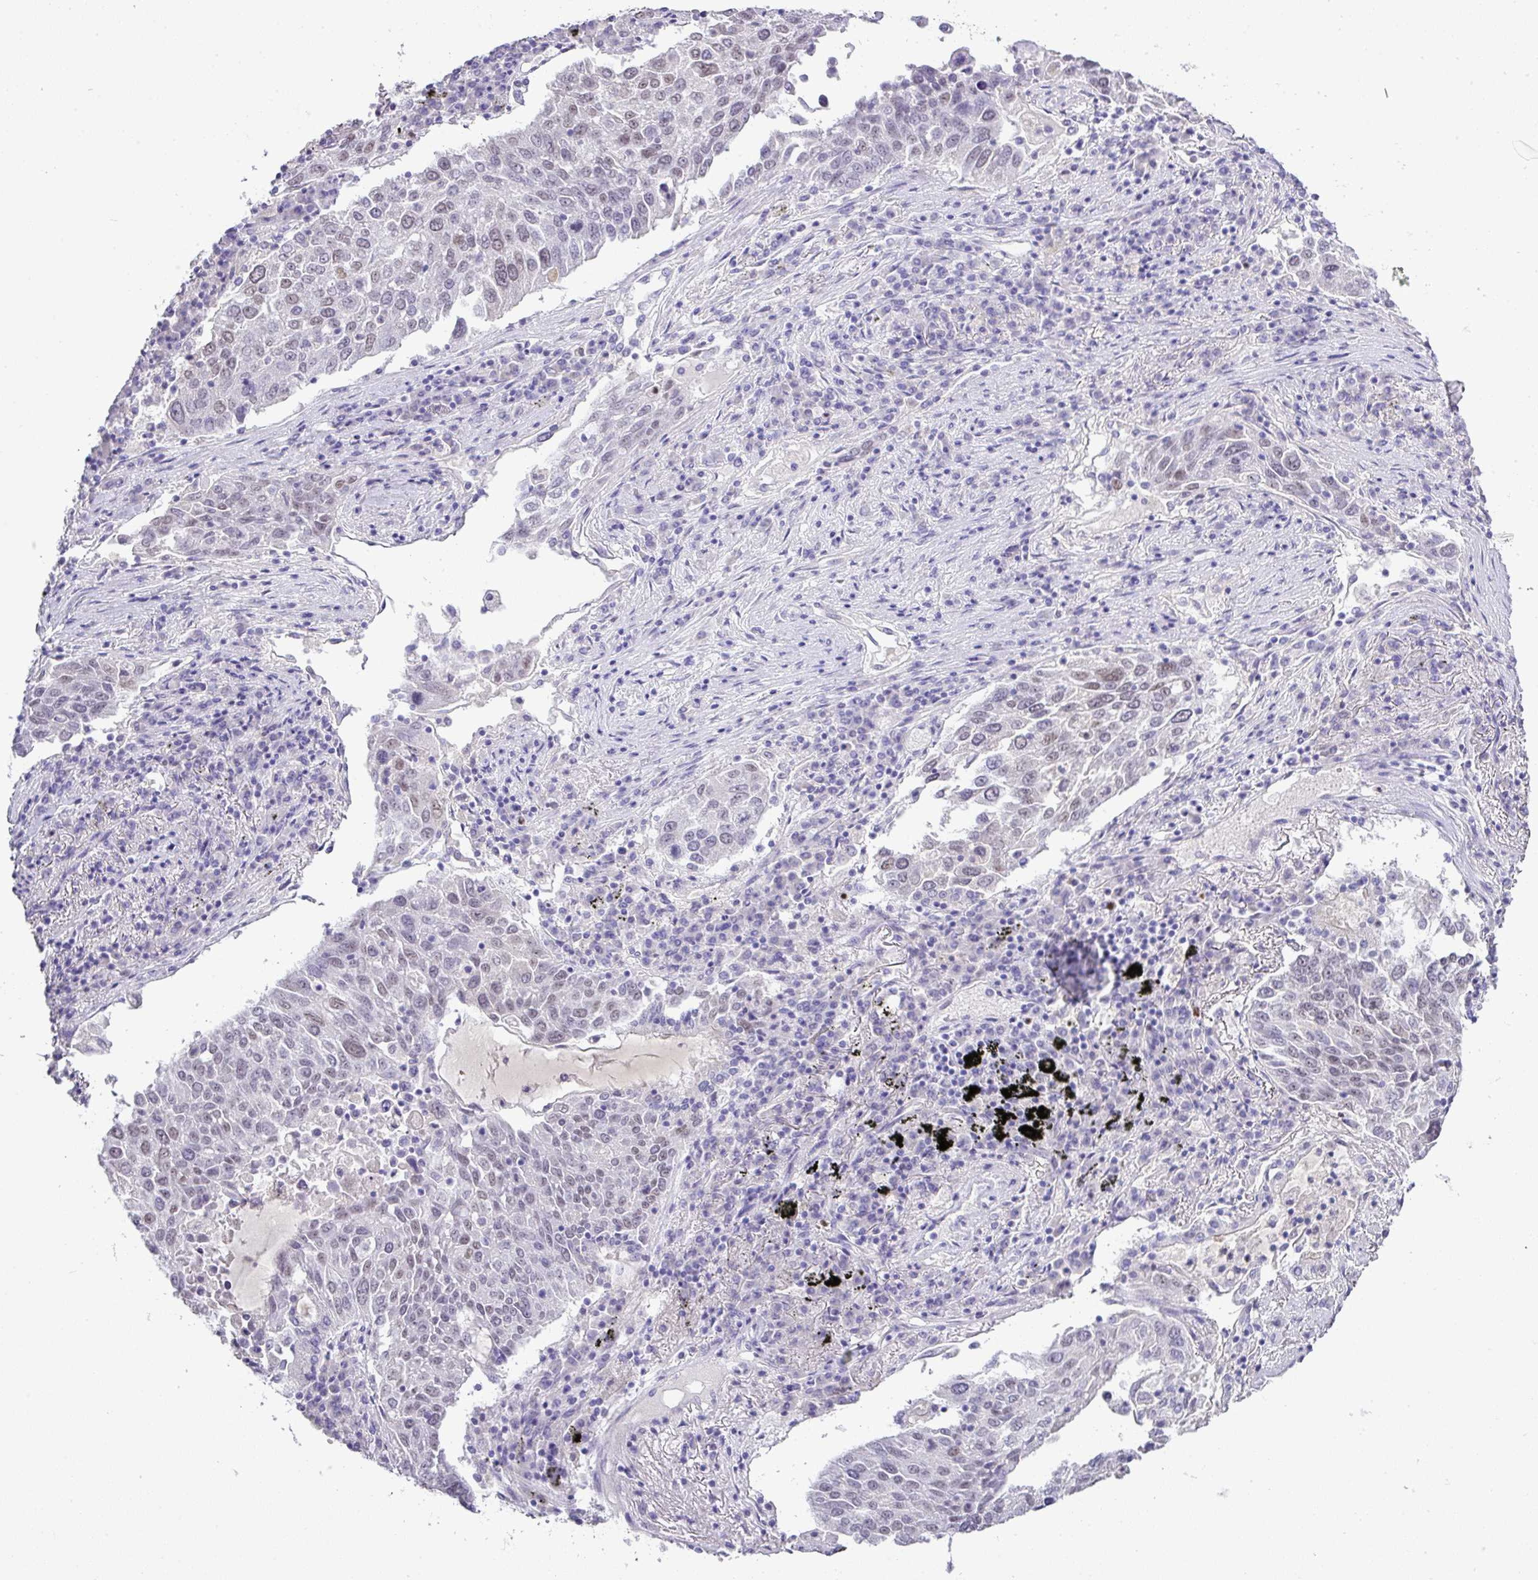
{"staining": {"intensity": "weak", "quantity": "<25%", "location": "nuclear"}, "tissue": "lung cancer", "cell_type": "Tumor cells", "image_type": "cancer", "snomed": [{"axis": "morphology", "description": "Squamous cell carcinoma, NOS"}, {"axis": "topography", "description": "Lung"}], "caption": "Immunohistochemical staining of lung squamous cell carcinoma exhibits no significant expression in tumor cells.", "gene": "BCL11A", "patient": {"sex": "male", "age": 65}}